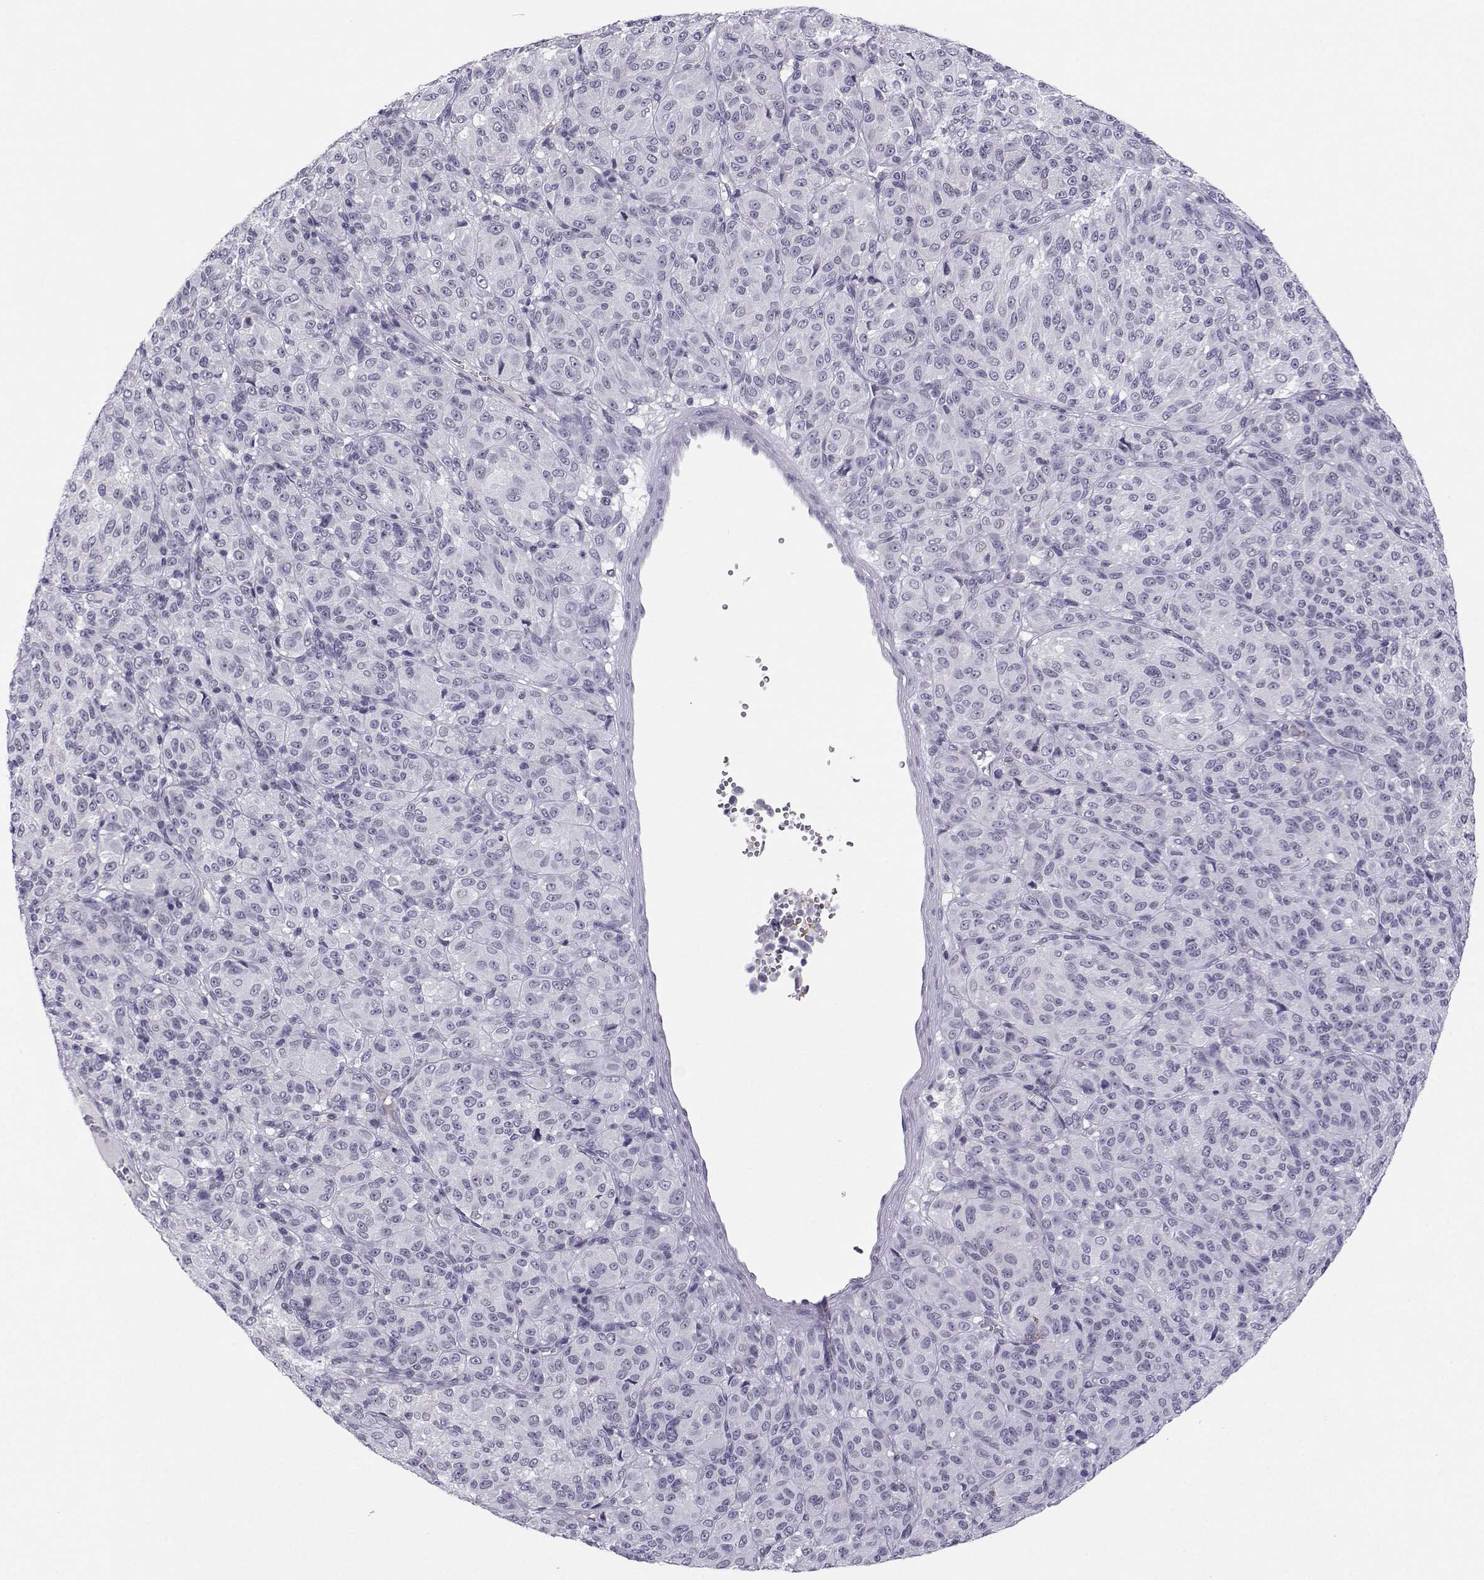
{"staining": {"intensity": "negative", "quantity": "none", "location": "none"}, "tissue": "melanoma", "cell_type": "Tumor cells", "image_type": "cancer", "snomed": [{"axis": "morphology", "description": "Malignant melanoma, Metastatic site"}, {"axis": "topography", "description": "Brain"}], "caption": "High magnification brightfield microscopy of melanoma stained with DAB (brown) and counterstained with hematoxylin (blue): tumor cells show no significant positivity.", "gene": "LHX1", "patient": {"sex": "female", "age": 56}}